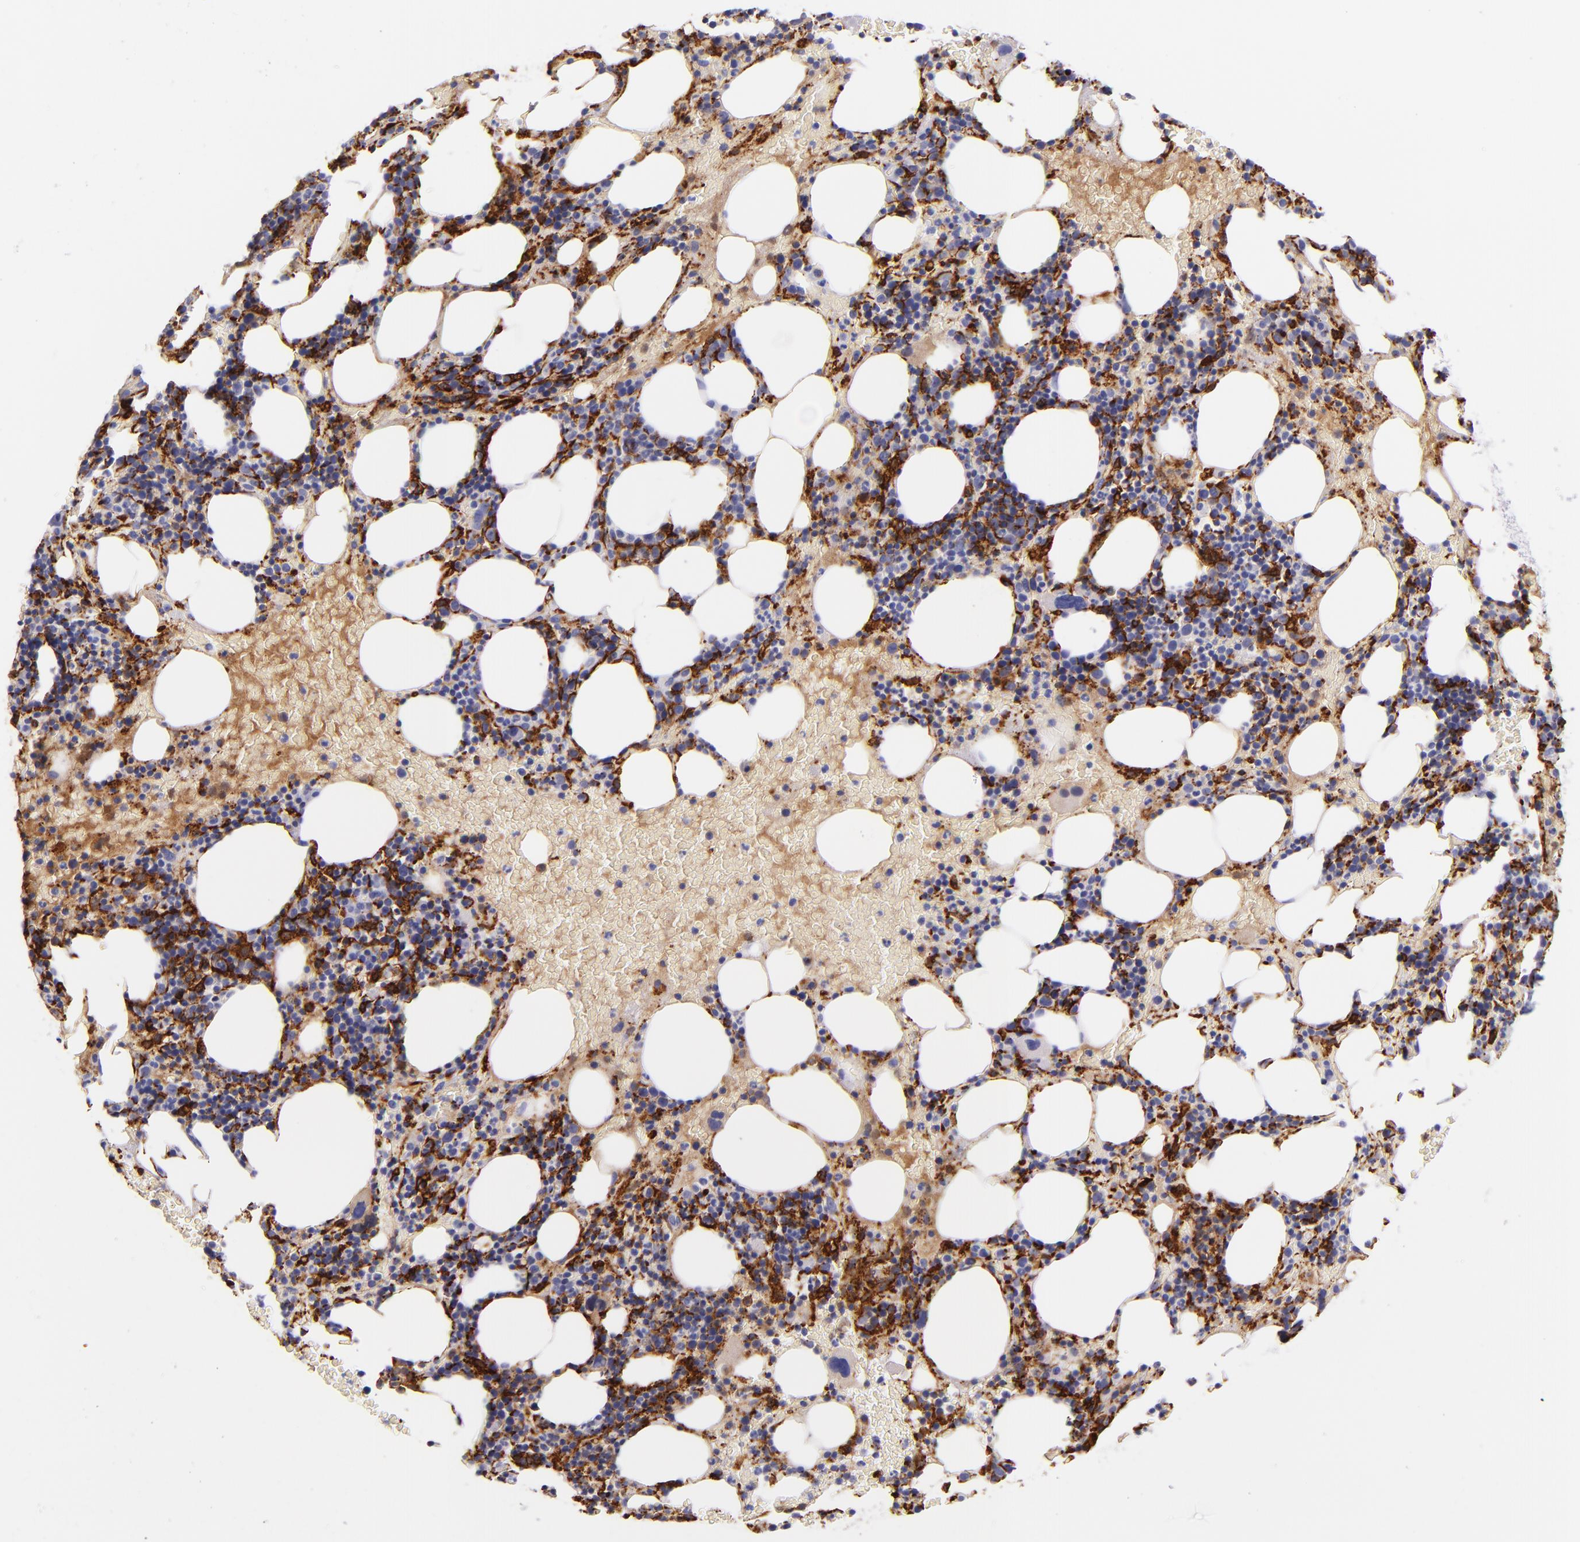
{"staining": {"intensity": "strong", "quantity": "25%-75%", "location": "cytoplasmic/membranous"}, "tissue": "bone marrow", "cell_type": "Hematopoietic cells", "image_type": "normal", "snomed": [{"axis": "morphology", "description": "Normal tissue, NOS"}, {"axis": "topography", "description": "Bone marrow"}], "caption": "IHC of normal bone marrow demonstrates high levels of strong cytoplasmic/membranous expression in about 25%-75% of hematopoietic cells. (brown staining indicates protein expression, while blue staining denotes nuclei).", "gene": "CD163", "patient": {"sex": "male", "age": 86}}